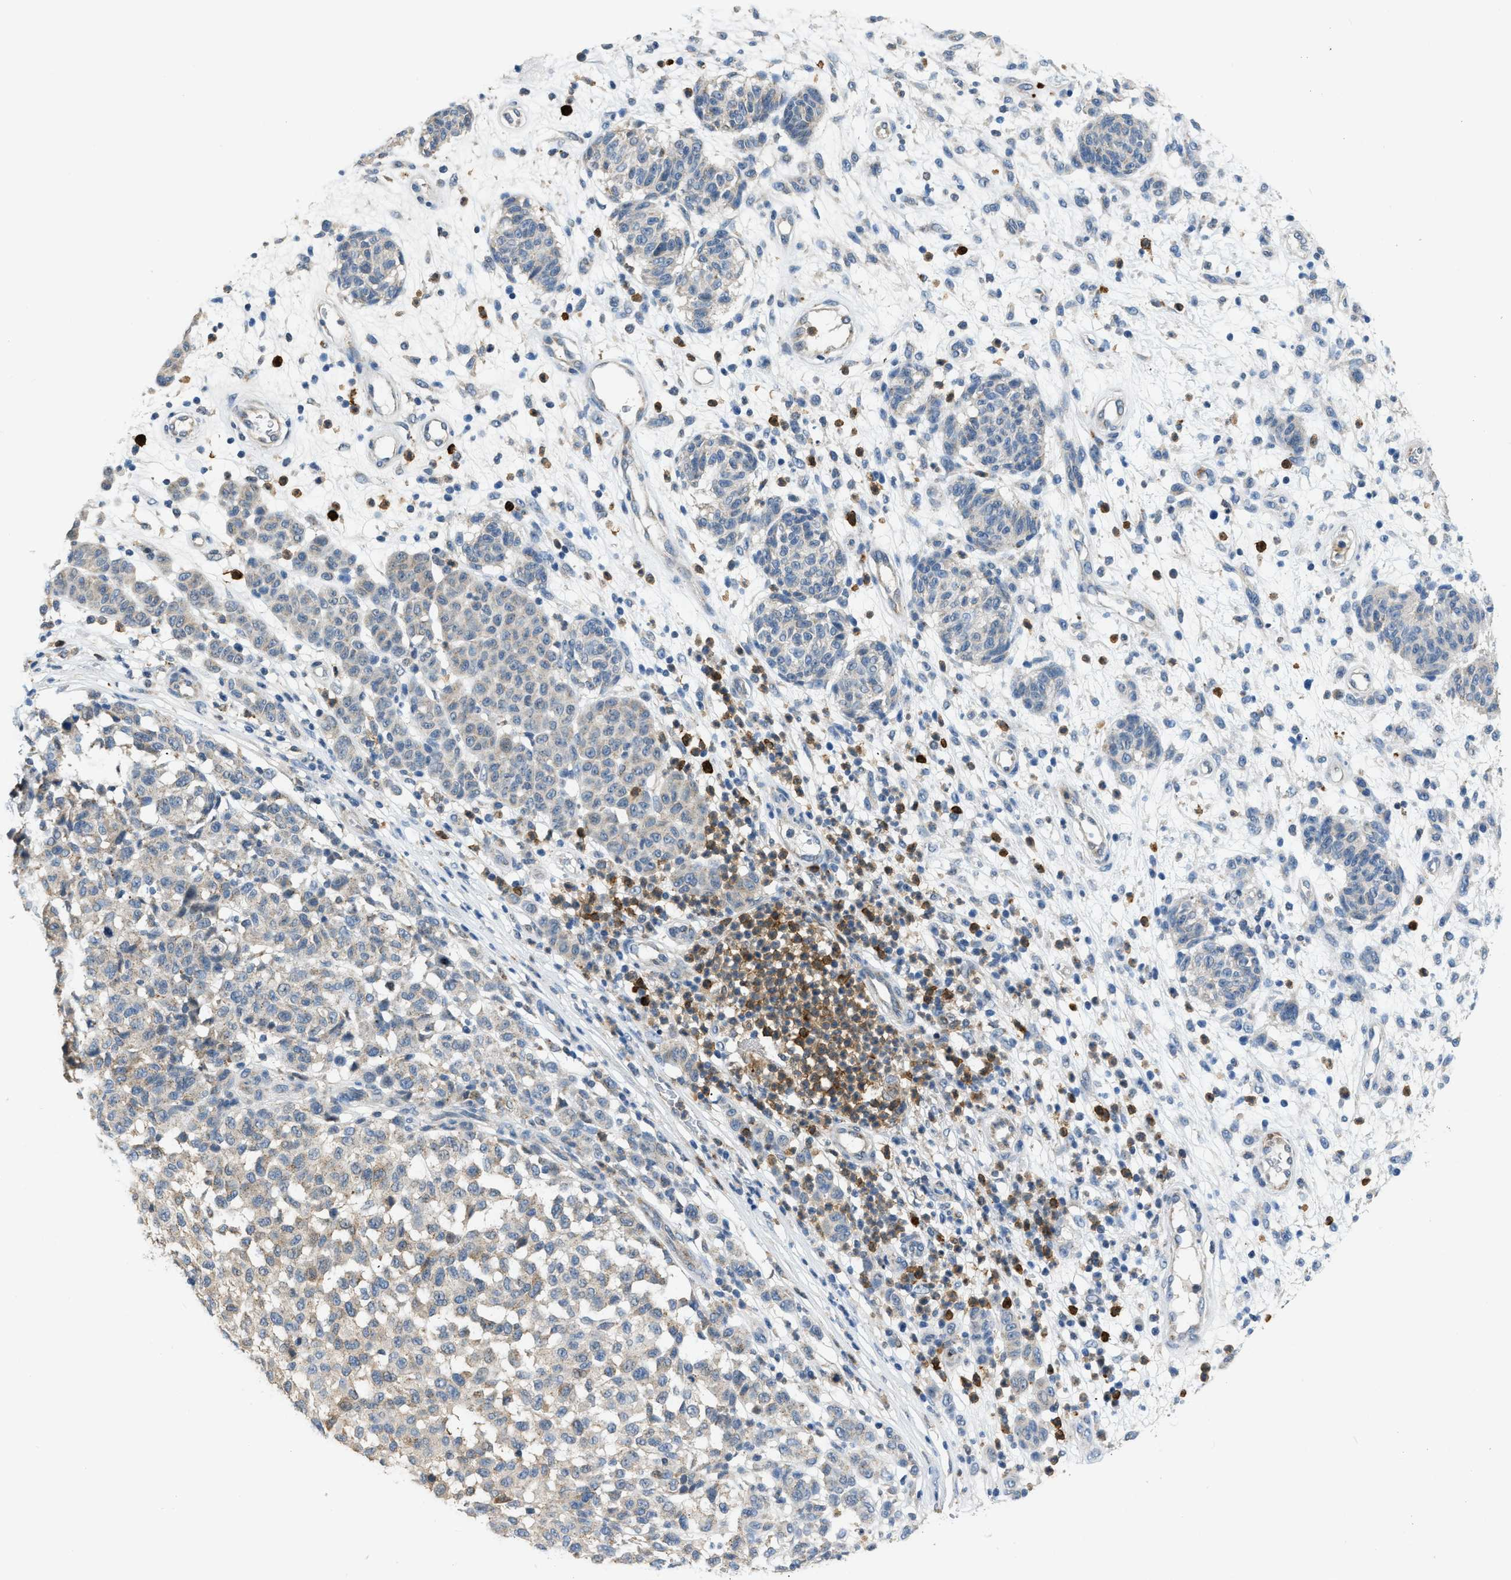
{"staining": {"intensity": "weak", "quantity": "<25%", "location": "cytoplasmic/membranous"}, "tissue": "melanoma", "cell_type": "Tumor cells", "image_type": "cancer", "snomed": [{"axis": "morphology", "description": "Malignant melanoma, NOS"}, {"axis": "topography", "description": "Skin"}], "caption": "Immunohistochemistry micrograph of human melanoma stained for a protein (brown), which displays no positivity in tumor cells.", "gene": "TOMM34", "patient": {"sex": "male", "age": 59}}